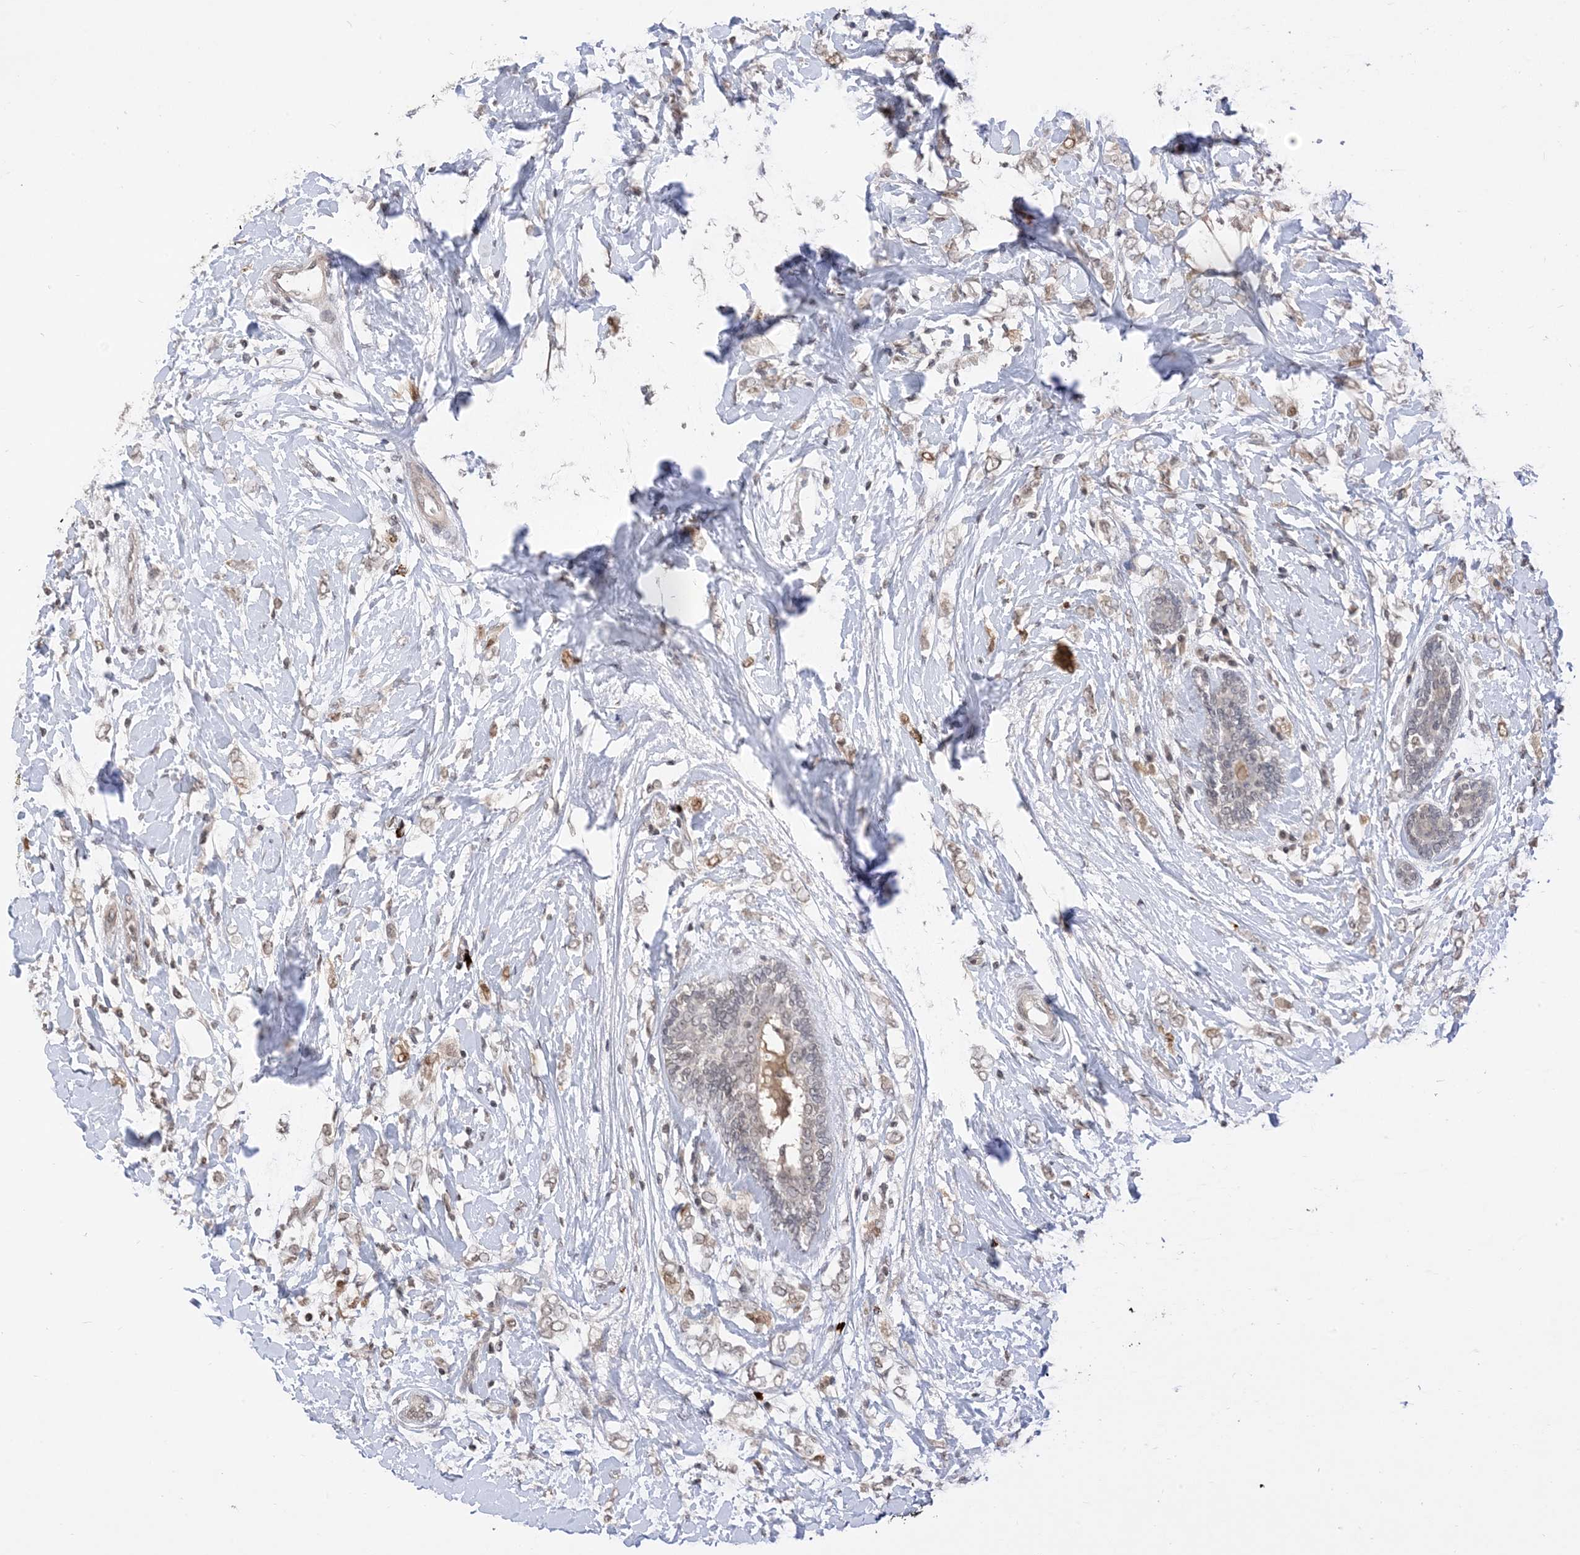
{"staining": {"intensity": "weak", "quantity": "<25%", "location": "cytoplasmic/membranous"}, "tissue": "breast cancer", "cell_type": "Tumor cells", "image_type": "cancer", "snomed": [{"axis": "morphology", "description": "Normal tissue, NOS"}, {"axis": "morphology", "description": "Lobular carcinoma"}, {"axis": "topography", "description": "Breast"}], "caption": "Tumor cells are negative for brown protein staining in breast cancer. Nuclei are stained in blue.", "gene": "RANBP9", "patient": {"sex": "female", "age": 47}}